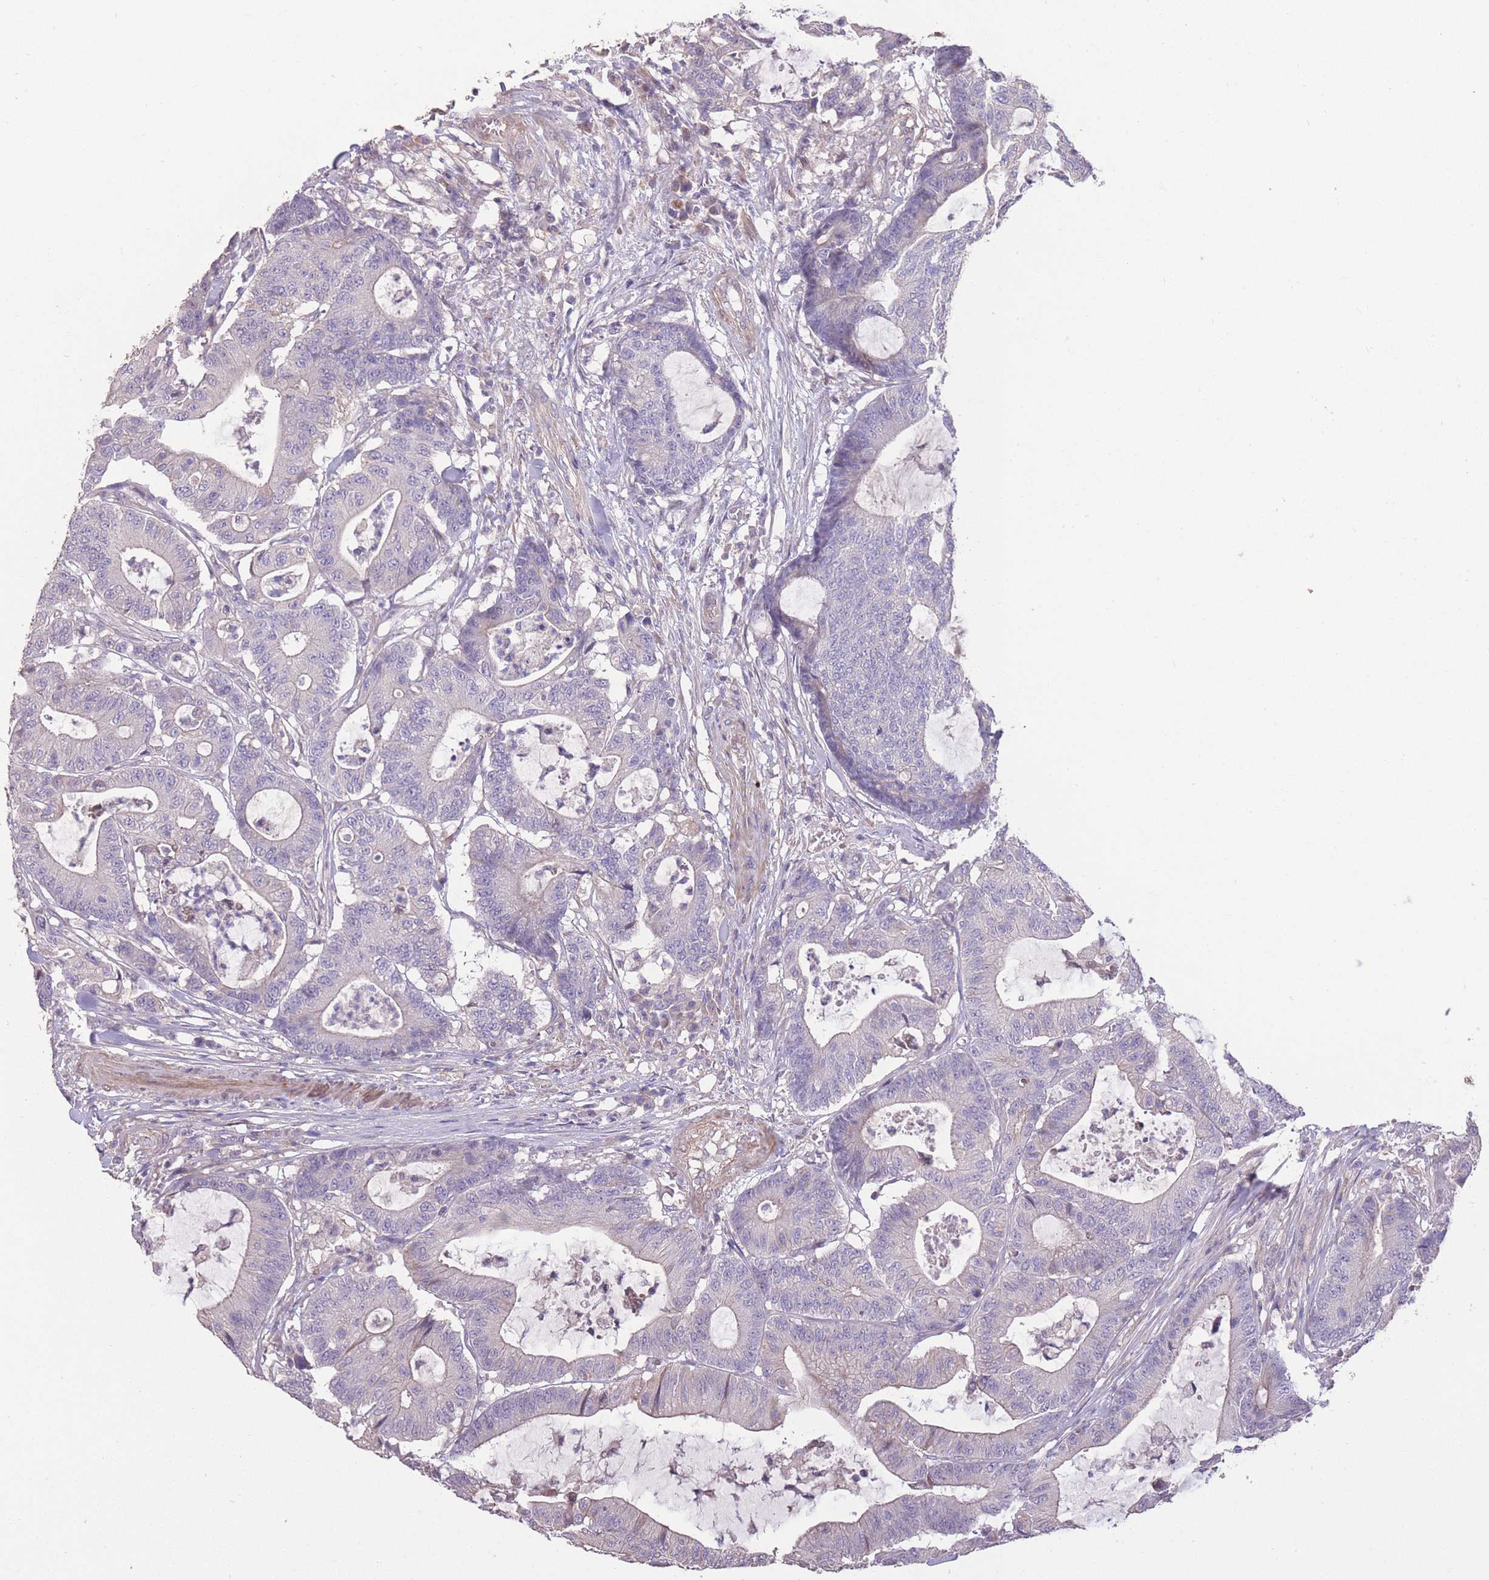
{"staining": {"intensity": "negative", "quantity": "none", "location": "none"}, "tissue": "colorectal cancer", "cell_type": "Tumor cells", "image_type": "cancer", "snomed": [{"axis": "morphology", "description": "Adenocarcinoma, NOS"}, {"axis": "topography", "description": "Colon"}], "caption": "The photomicrograph reveals no staining of tumor cells in colorectal cancer (adenocarcinoma).", "gene": "RSPH10B", "patient": {"sex": "female", "age": 84}}